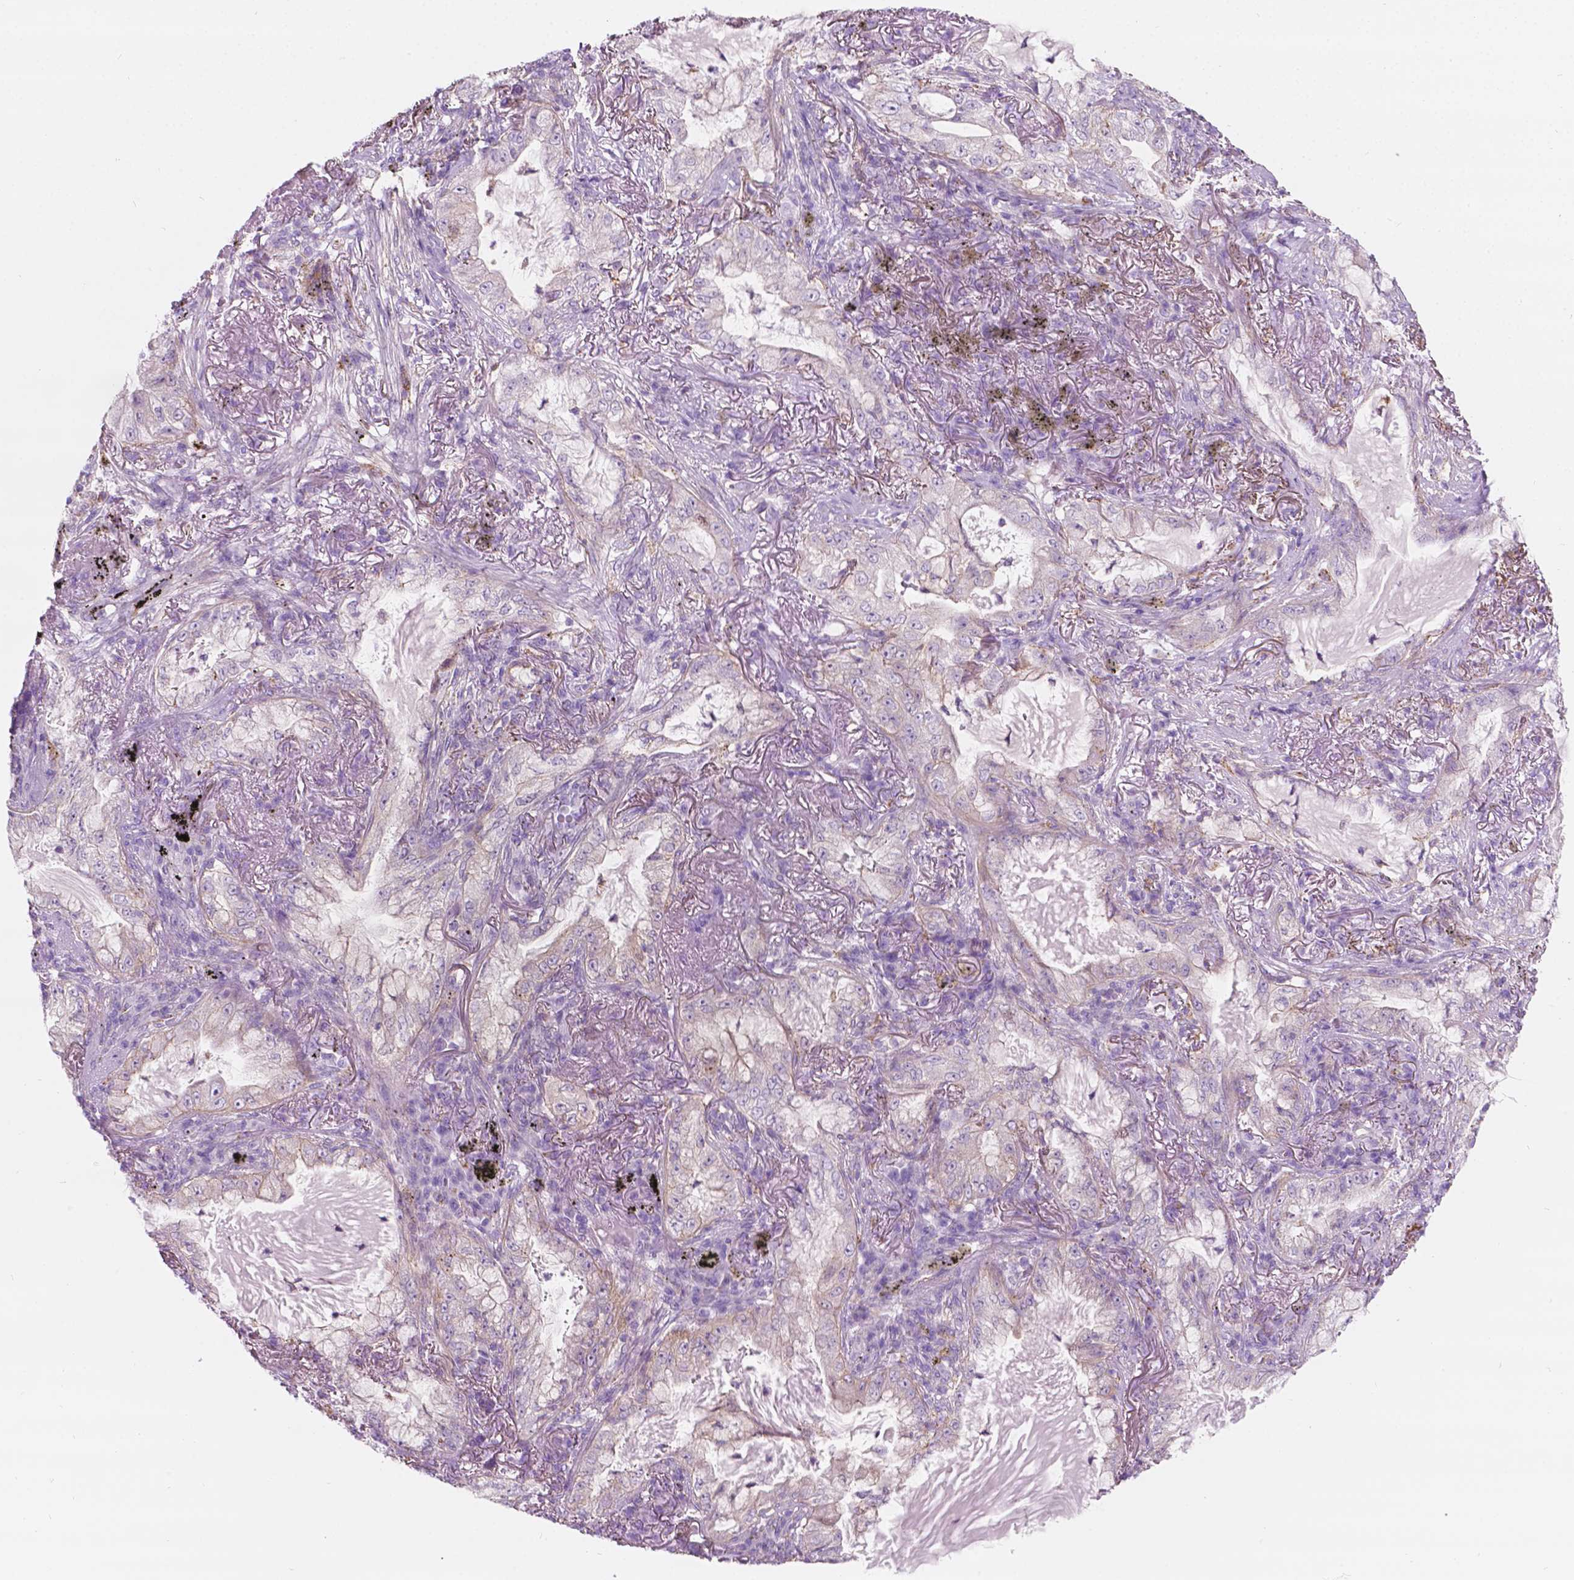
{"staining": {"intensity": "weak", "quantity": "<25%", "location": "cytoplasmic/membranous"}, "tissue": "lung cancer", "cell_type": "Tumor cells", "image_type": "cancer", "snomed": [{"axis": "morphology", "description": "Adenocarcinoma, NOS"}, {"axis": "topography", "description": "Lung"}], "caption": "A photomicrograph of lung cancer (adenocarcinoma) stained for a protein reveals no brown staining in tumor cells.", "gene": "NOS1AP", "patient": {"sex": "female", "age": 73}}